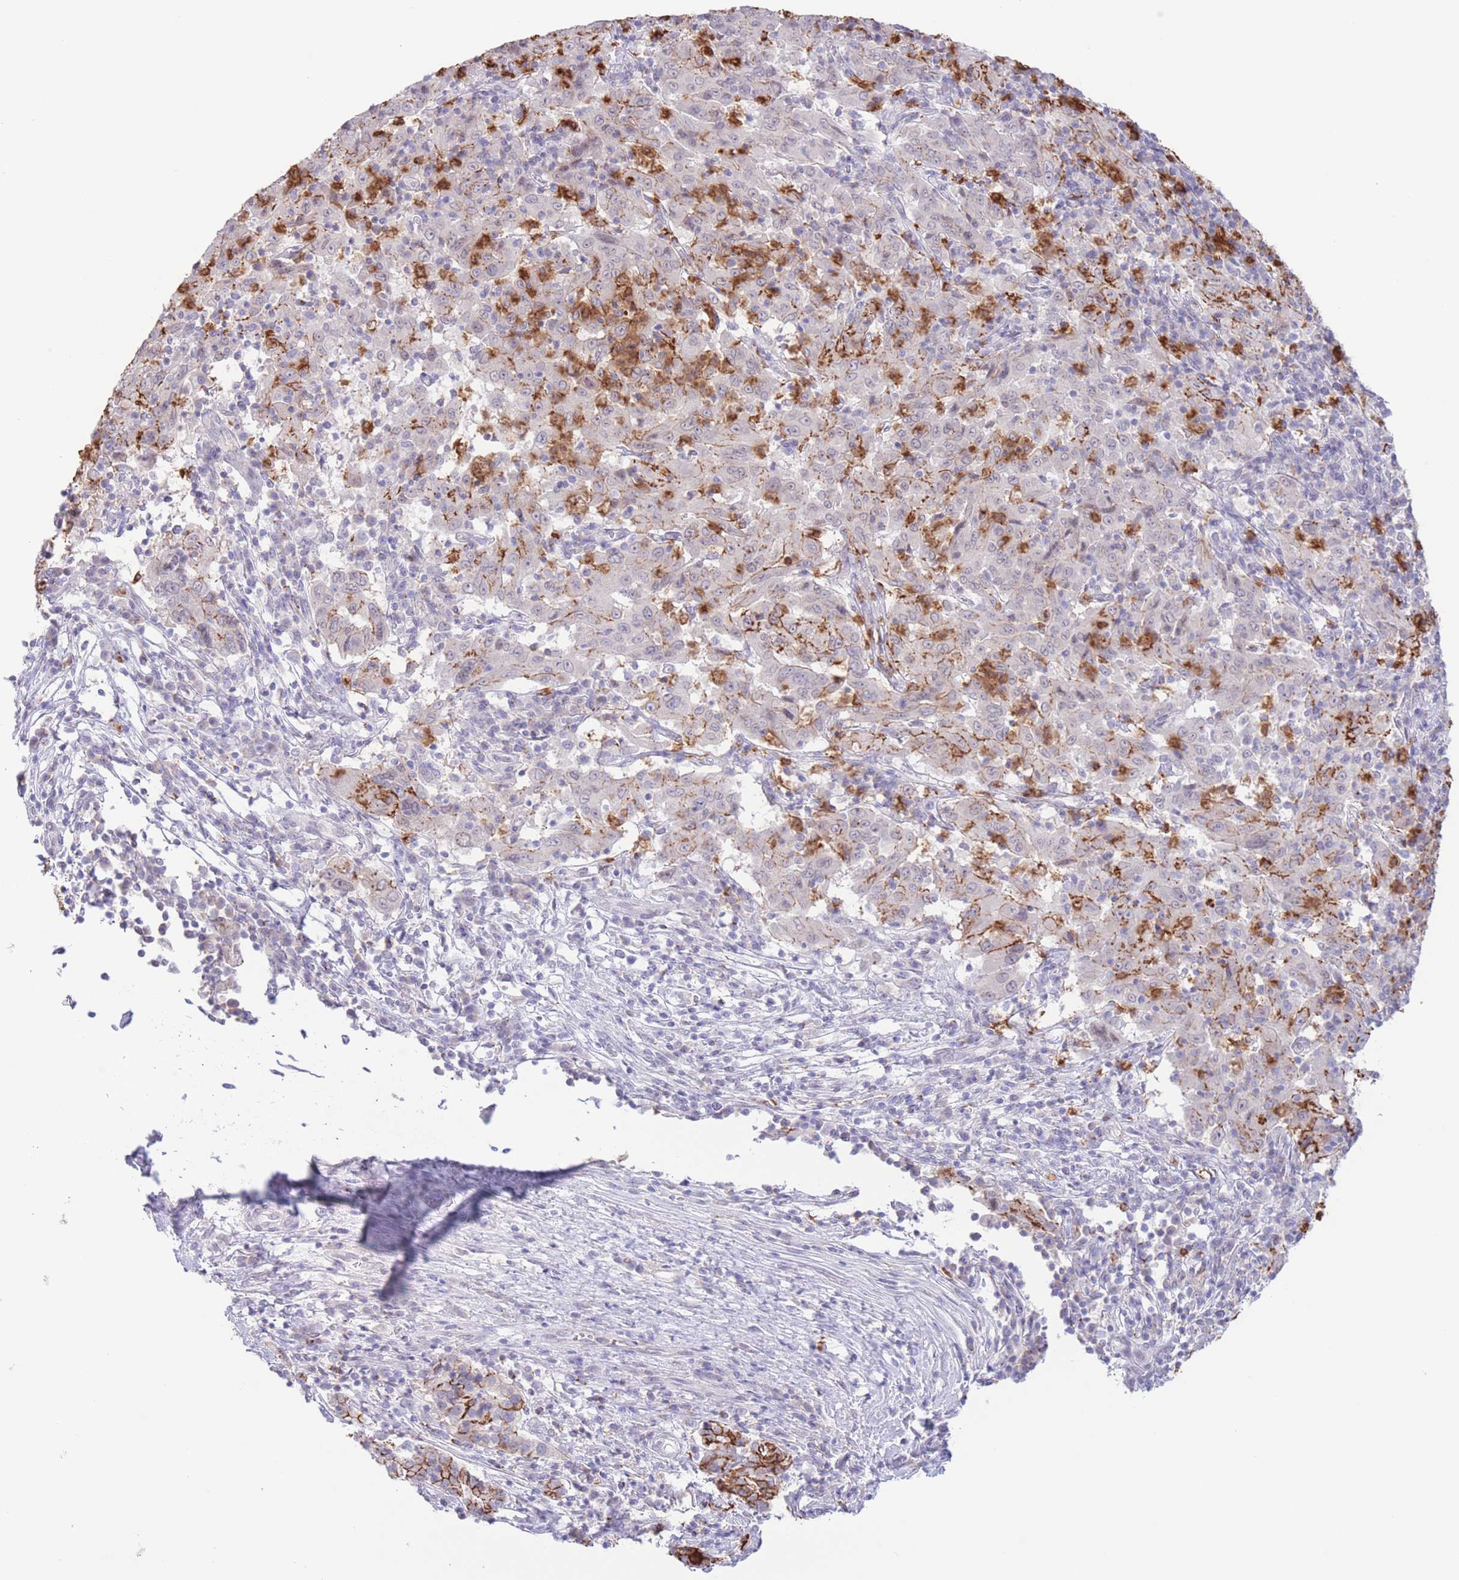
{"staining": {"intensity": "strong", "quantity": "25%-75%", "location": "cytoplasmic/membranous"}, "tissue": "pancreatic cancer", "cell_type": "Tumor cells", "image_type": "cancer", "snomed": [{"axis": "morphology", "description": "Adenocarcinoma, NOS"}, {"axis": "topography", "description": "Pancreas"}], "caption": "A brown stain shows strong cytoplasmic/membranous expression of a protein in human adenocarcinoma (pancreatic) tumor cells.", "gene": "LCLAT1", "patient": {"sex": "male", "age": 63}}